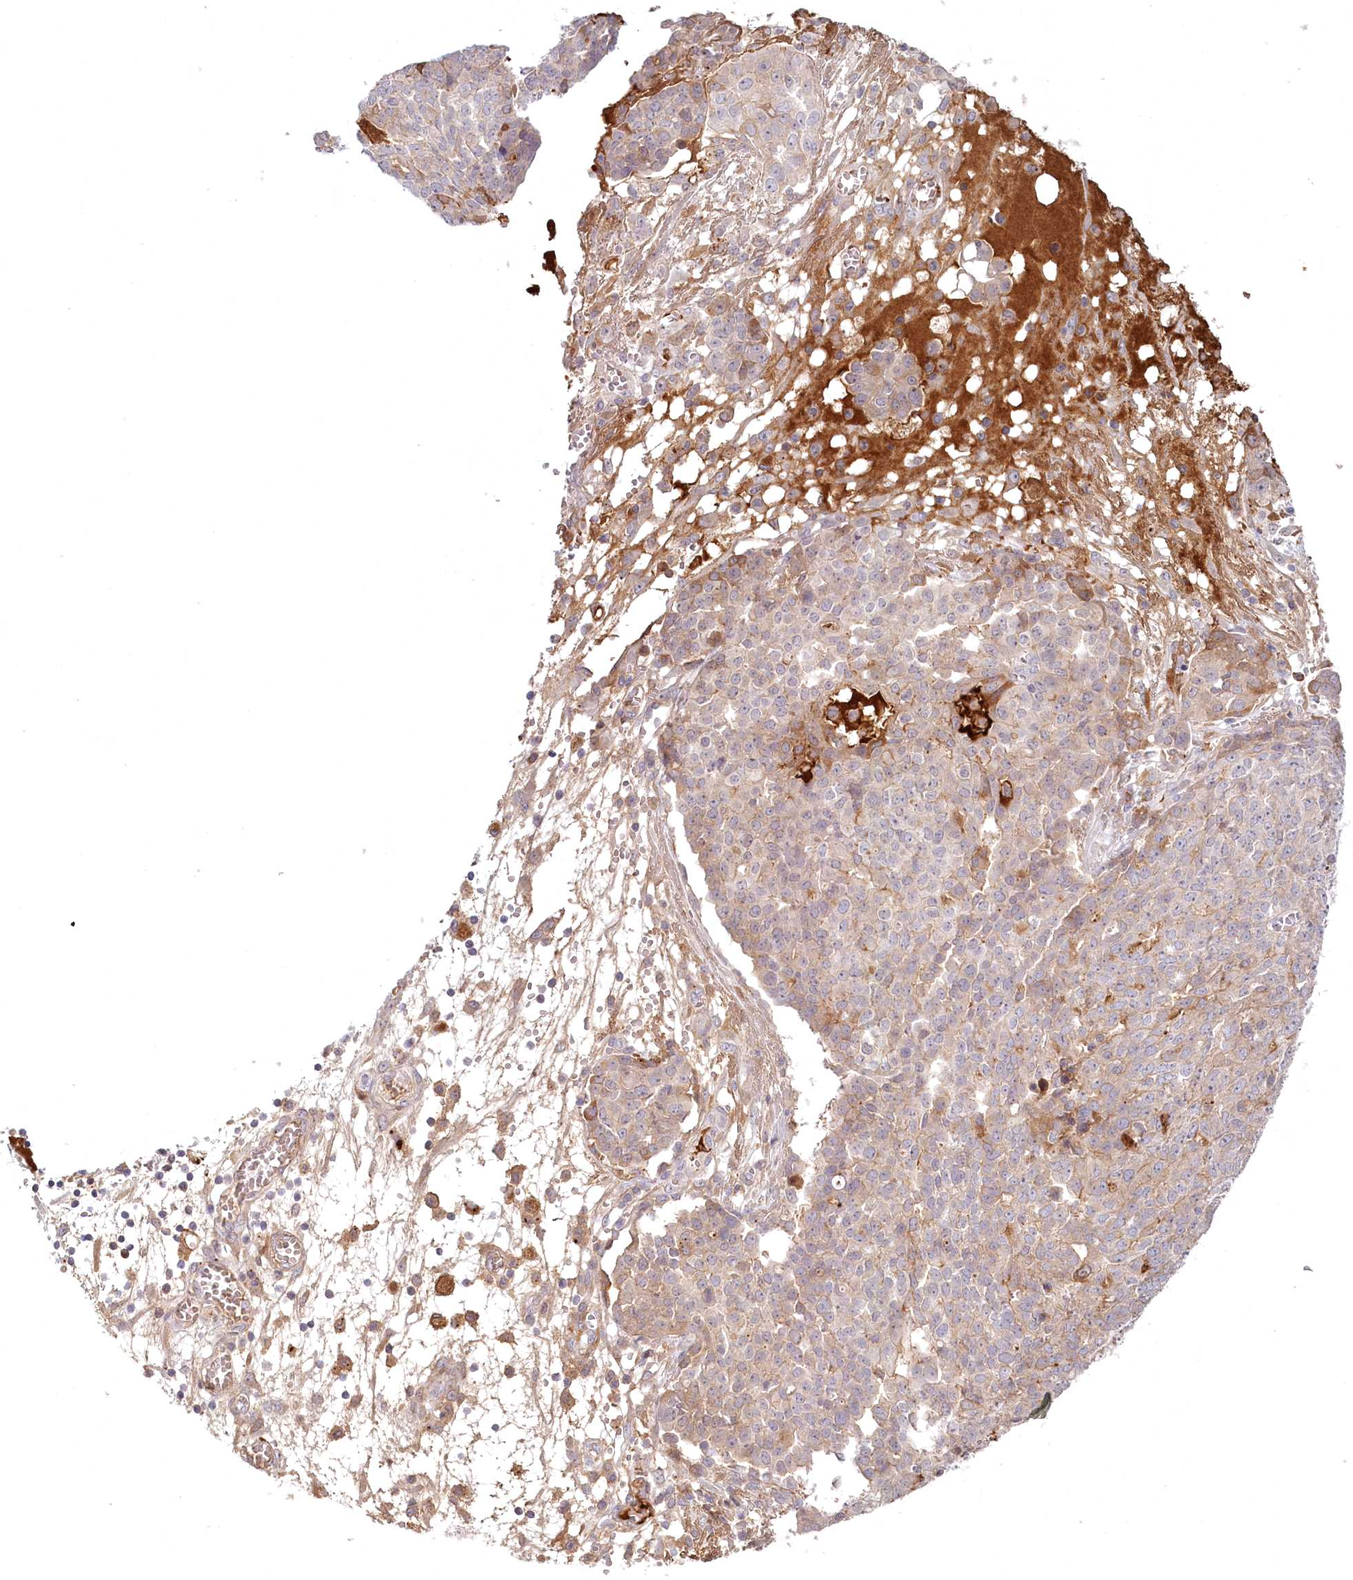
{"staining": {"intensity": "moderate", "quantity": "<25%", "location": "cytoplasmic/membranous"}, "tissue": "ovarian cancer", "cell_type": "Tumor cells", "image_type": "cancer", "snomed": [{"axis": "morphology", "description": "Cystadenocarcinoma, serous, NOS"}, {"axis": "topography", "description": "Soft tissue"}, {"axis": "topography", "description": "Ovary"}], "caption": "Approximately <25% of tumor cells in serous cystadenocarcinoma (ovarian) display moderate cytoplasmic/membranous protein expression as visualized by brown immunohistochemical staining.", "gene": "PSAPL1", "patient": {"sex": "female", "age": 57}}